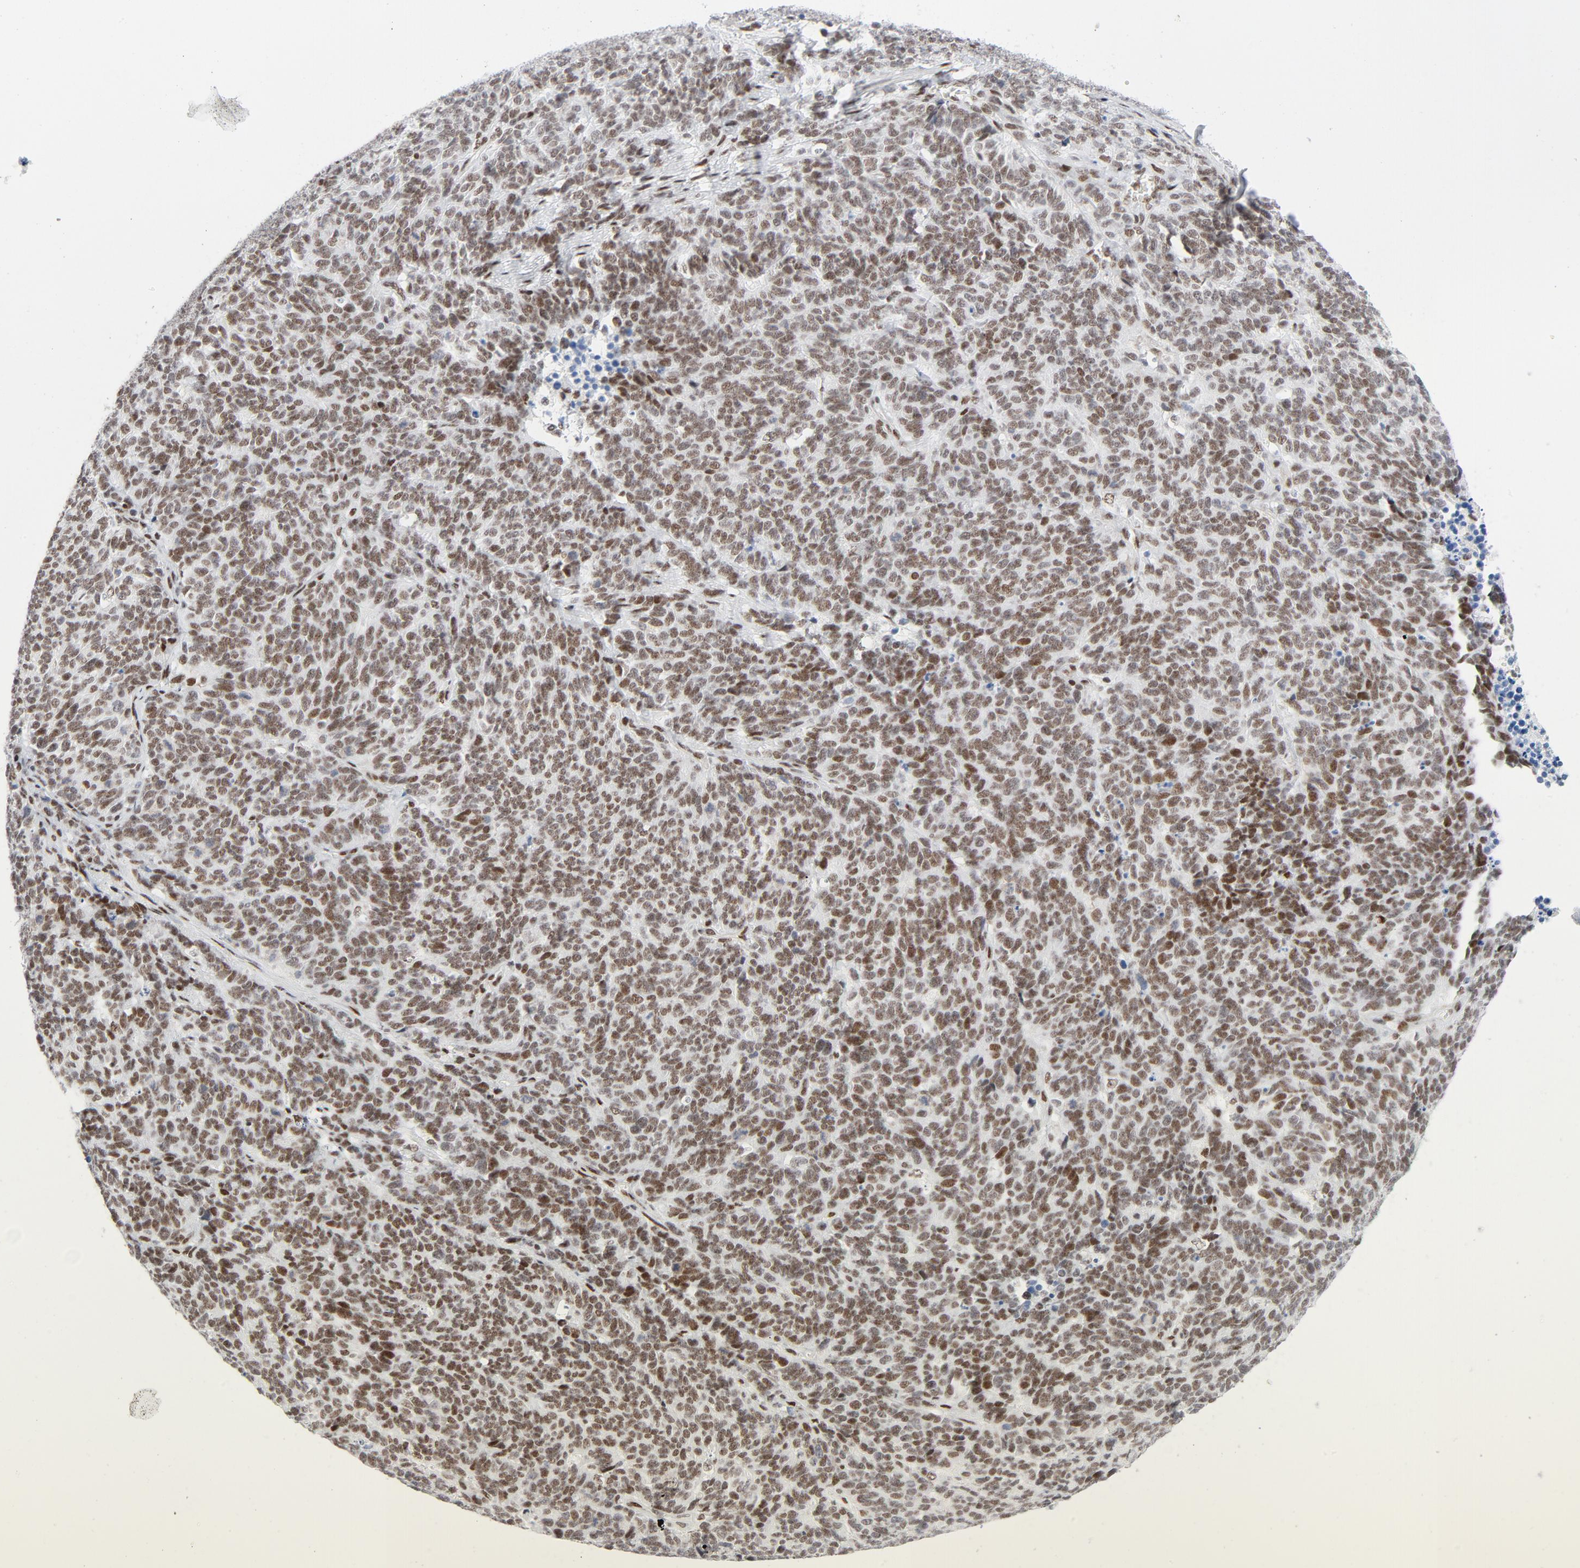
{"staining": {"intensity": "moderate", "quantity": ">75%", "location": "nuclear"}, "tissue": "lung cancer", "cell_type": "Tumor cells", "image_type": "cancer", "snomed": [{"axis": "morphology", "description": "Neoplasm, malignant, NOS"}, {"axis": "topography", "description": "Lung"}], "caption": "An immunohistochemistry (IHC) image of tumor tissue is shown. Protein staining in brown shows moderate nuclear positivity in lung malignant neoplasm within tumor cells. The staining was performed using DAB (3,3'-diaminobenzidine), with brown indicating positive protein expression. Nuclei are stained blue with hematoxylin.", "gene": "HSF1", "patient": {"sex": "female", "age": 58}}